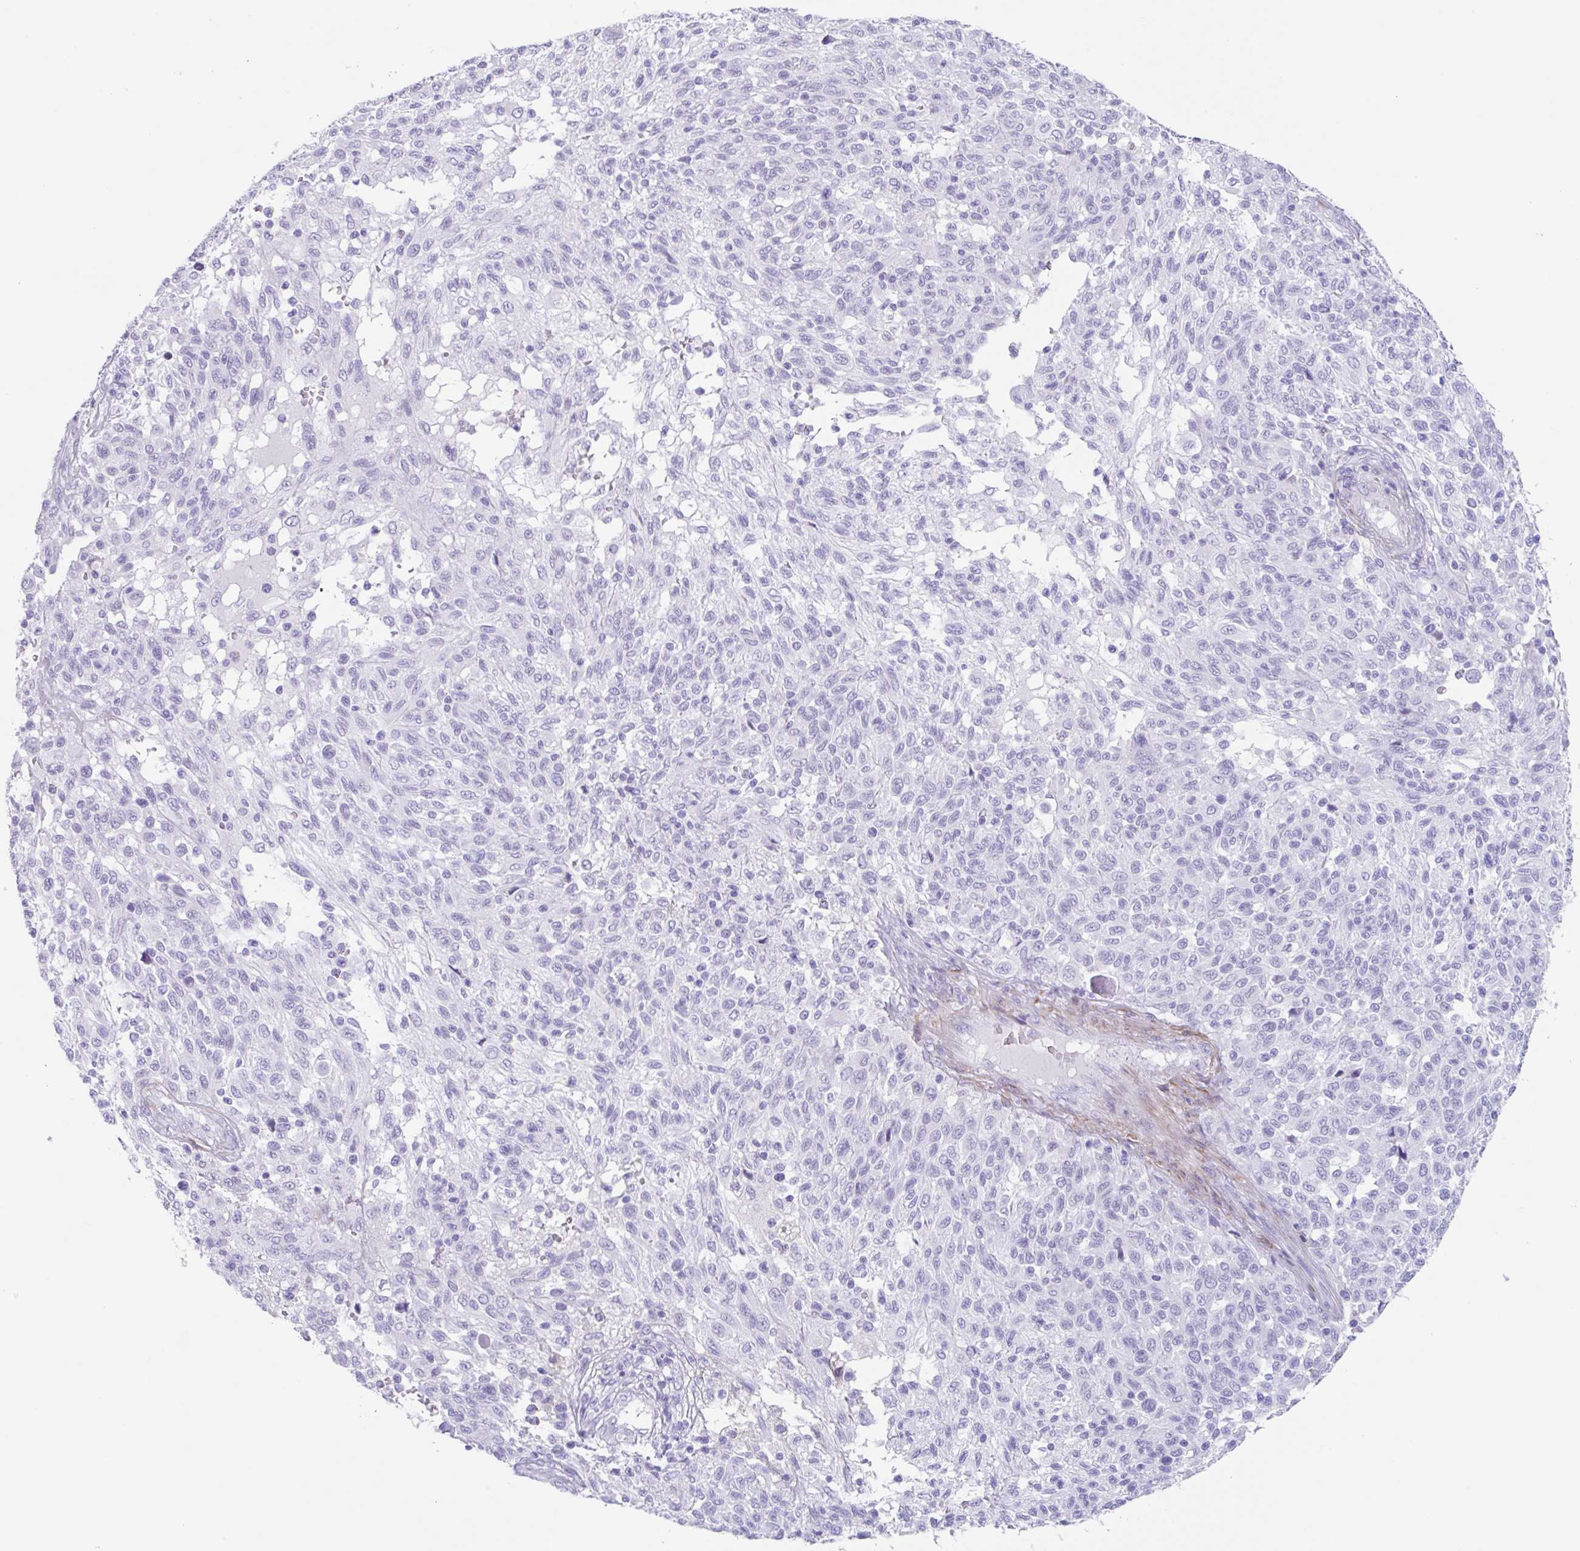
{"staining": {"intensity": "negative", "quantity": "none", "location": "none"}, "tissue": "melanoma", "cell_type": "Tumor cells", "image_type": "cancer", "snomed": [{"axis": "morphology", "description": "Malignant melanoma, NOS"}, {"axis": "topography", "description": "Skin"}], "caption": "Melanoma was stained to show a protein in brown. There is no significant staining in tumor cells. The staining is performed using DAB (3,3'-diaminobenzidine) brown chromogen with nuclei counter-stained in using hematoxylin.", "gene": "TAS2R41", "patient": {"sex": "male", "age": 66}}